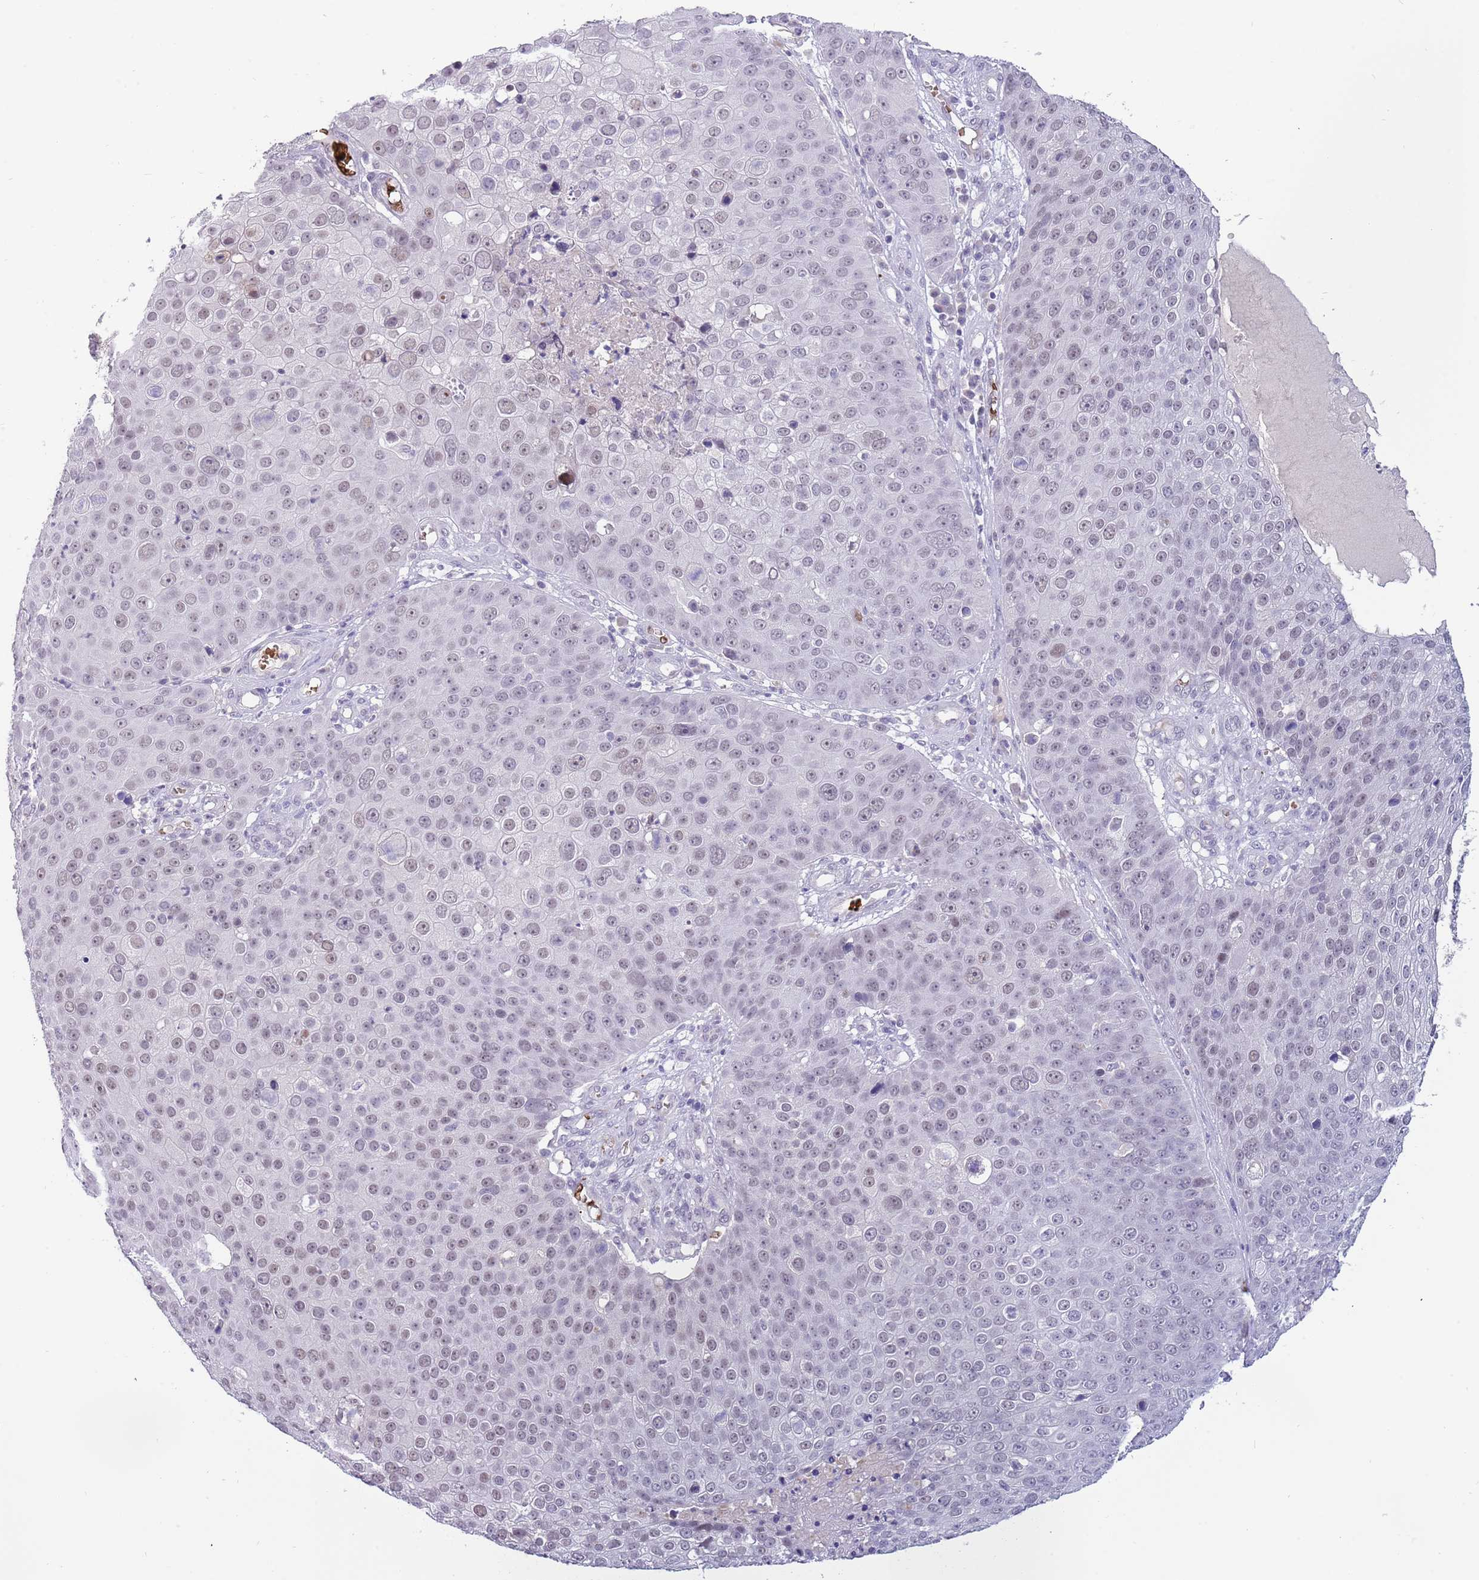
{"staining": {"intensity": "weak", "quantity": "25%-75%", "location": "nuclear"}, "tissue": "skin cancer", "cell_type": "Tumor cells", "image_type": "cancer", "snomed": [{"axis": "morphology", "description": "Squamous cell carcinoma, NOS"}, {"axis": "topography", "description": "Skin"}], "caption": "This is a photomicrograph of IHC staining of skin squamous cell carcinoma, which shows weak staining in the nuclear of tumor cells.", "gene": "LYPD6B", "patient": {"sex": "male", "age": 71}}